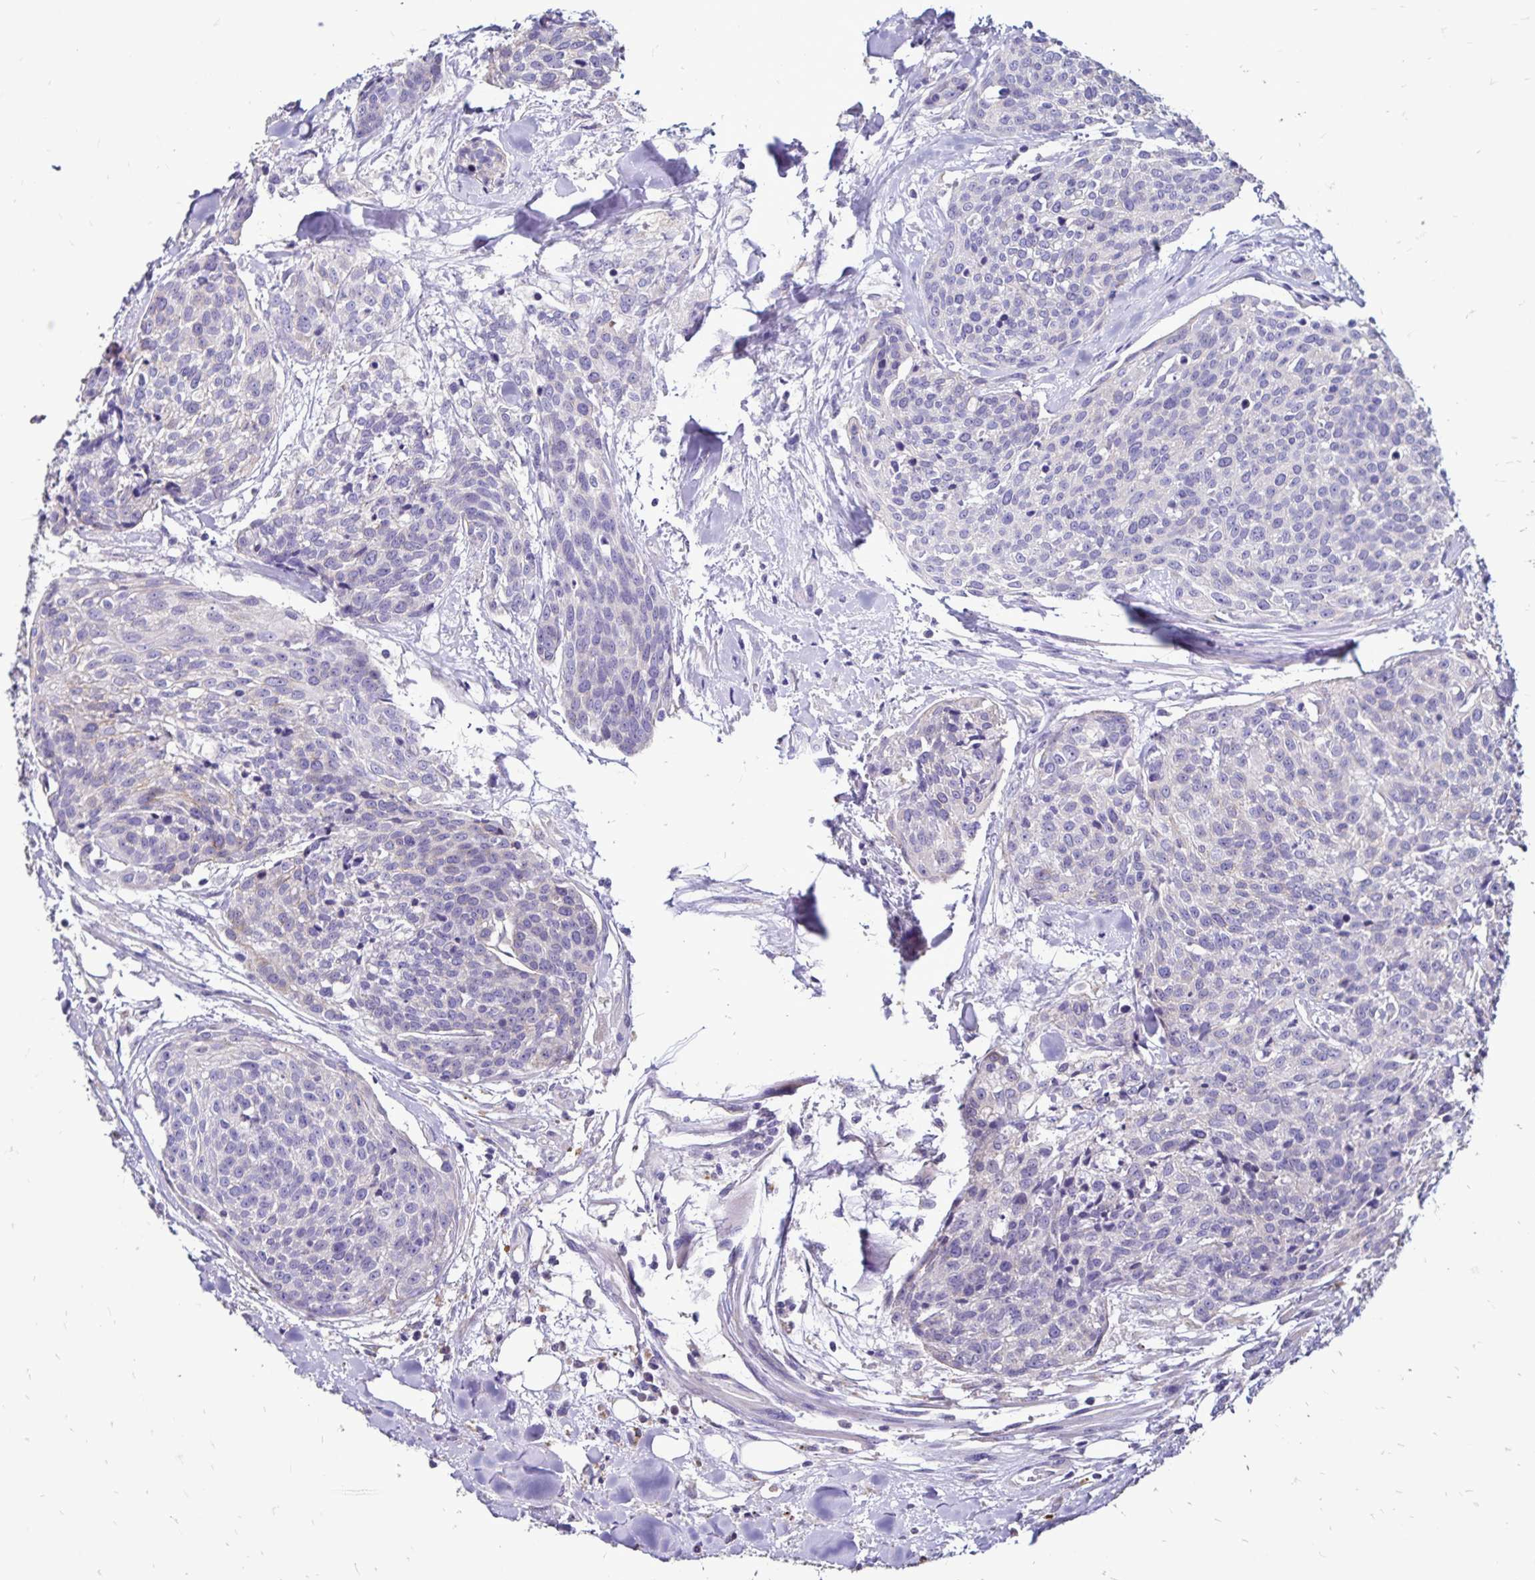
{"staining": {"intensity": "negative", "quantity": "none", "location": "none"}, "tissue": "head and neck cancer", "cell_type": "Tumor cells", "image_type": "cancer", "snomed": [{"axis": "morphology", "description": "Squamous cell carcinoma, NOS"}, {"axis": "topography", "description": "Oral tissue"}, {"axis": "topography", "description": "Head-Neck"}], "caption": "This is a histopathology image of IHC staining of head and neck cancer (squamous cell carcinoma), which shows no positivity in tumor cells.", "gene": "EVPL", "patient": {"sex": "male", "age": 64}}